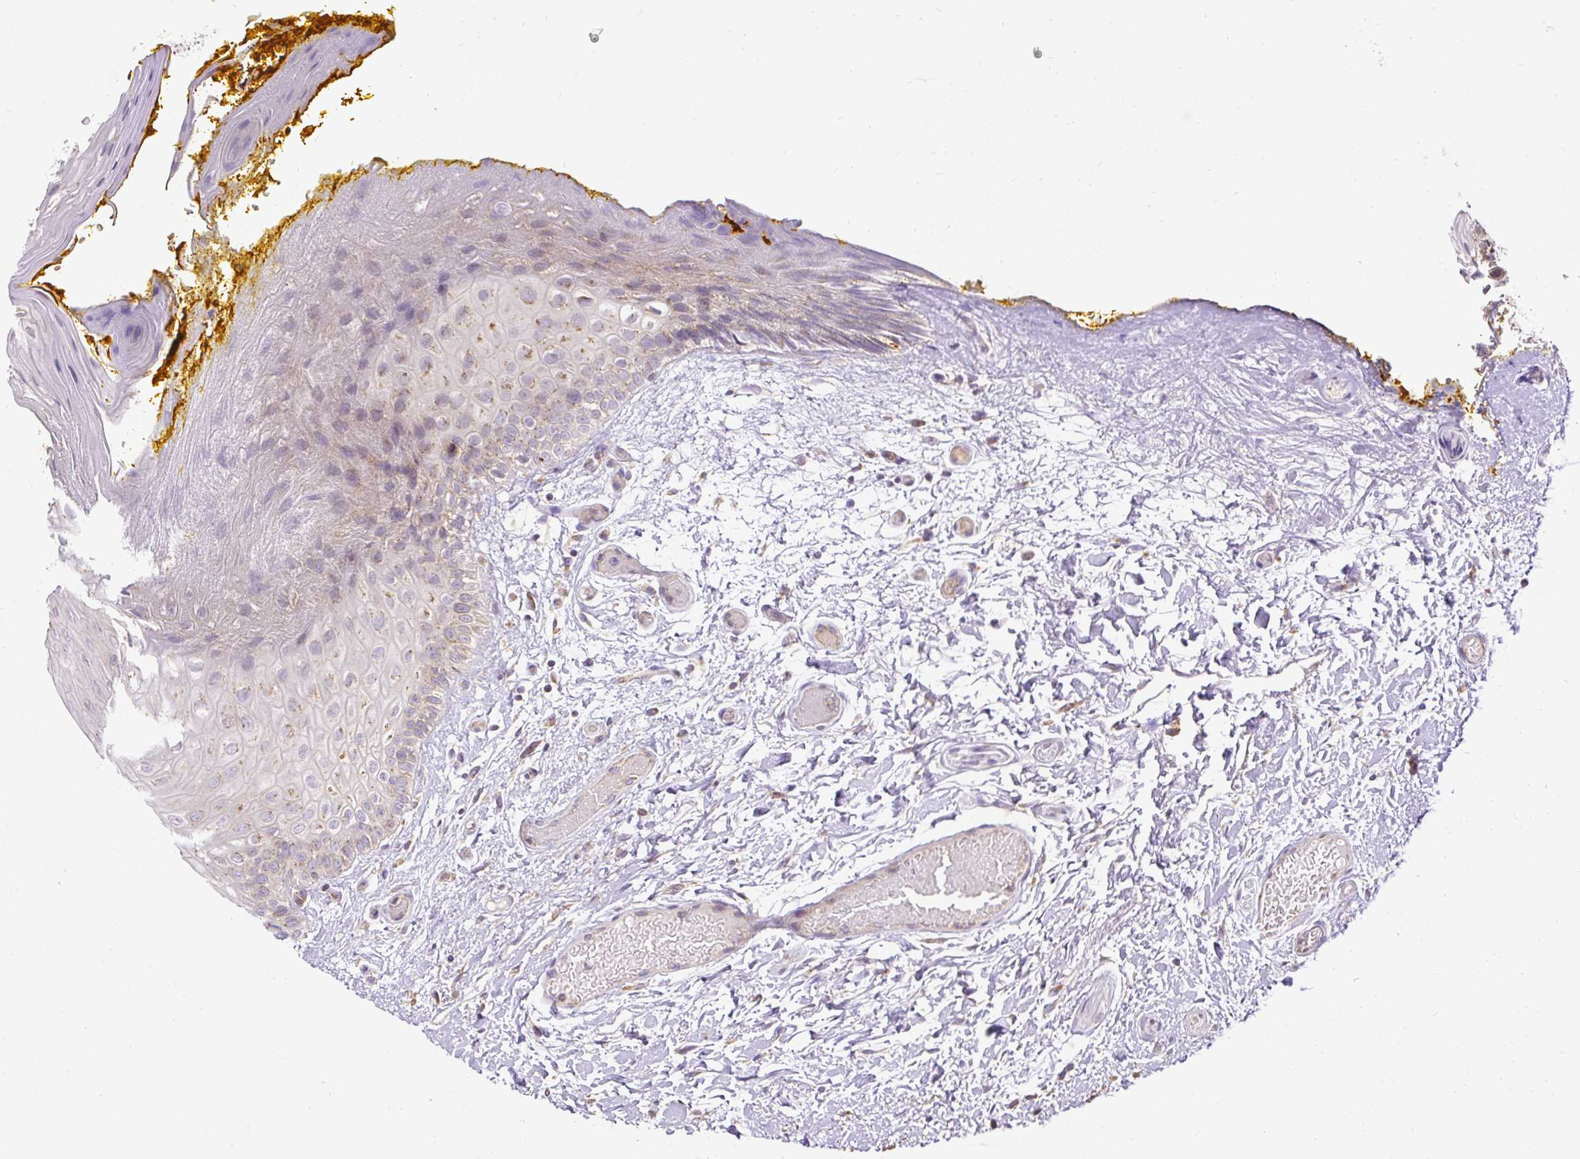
{"staining": {"intensity": "moderate", "quantity": "25%-75%", "location": "cytoplasmic/membranous"}, "tissue": "oral mucosa", "cell_type": "Squamous epithelial cells", "image_type": "normal", "snomed": [{"axis": "morphology", "description": "Normal tissue, NOS"}, {"axis": "topography", "description": "Oral tissue"}, {"axis": "topography", "description": "Tounge, NOS"}], "caption": "An immunohistochemistry (IHC) histopathology image of unremarkable tissue is shown. Protein staining in brown labels moderate cytoplasmic/membranous positivity in oral mucosa within squamous epithelial cells. The staining was performed using DAB (3,3'-diaminobenzidine), with brown indicating positive protein expression. Nuclei are stained blue with hematoxylin.", "gene": "SMC4", "patient": {"sex": "female", "age": 60}}